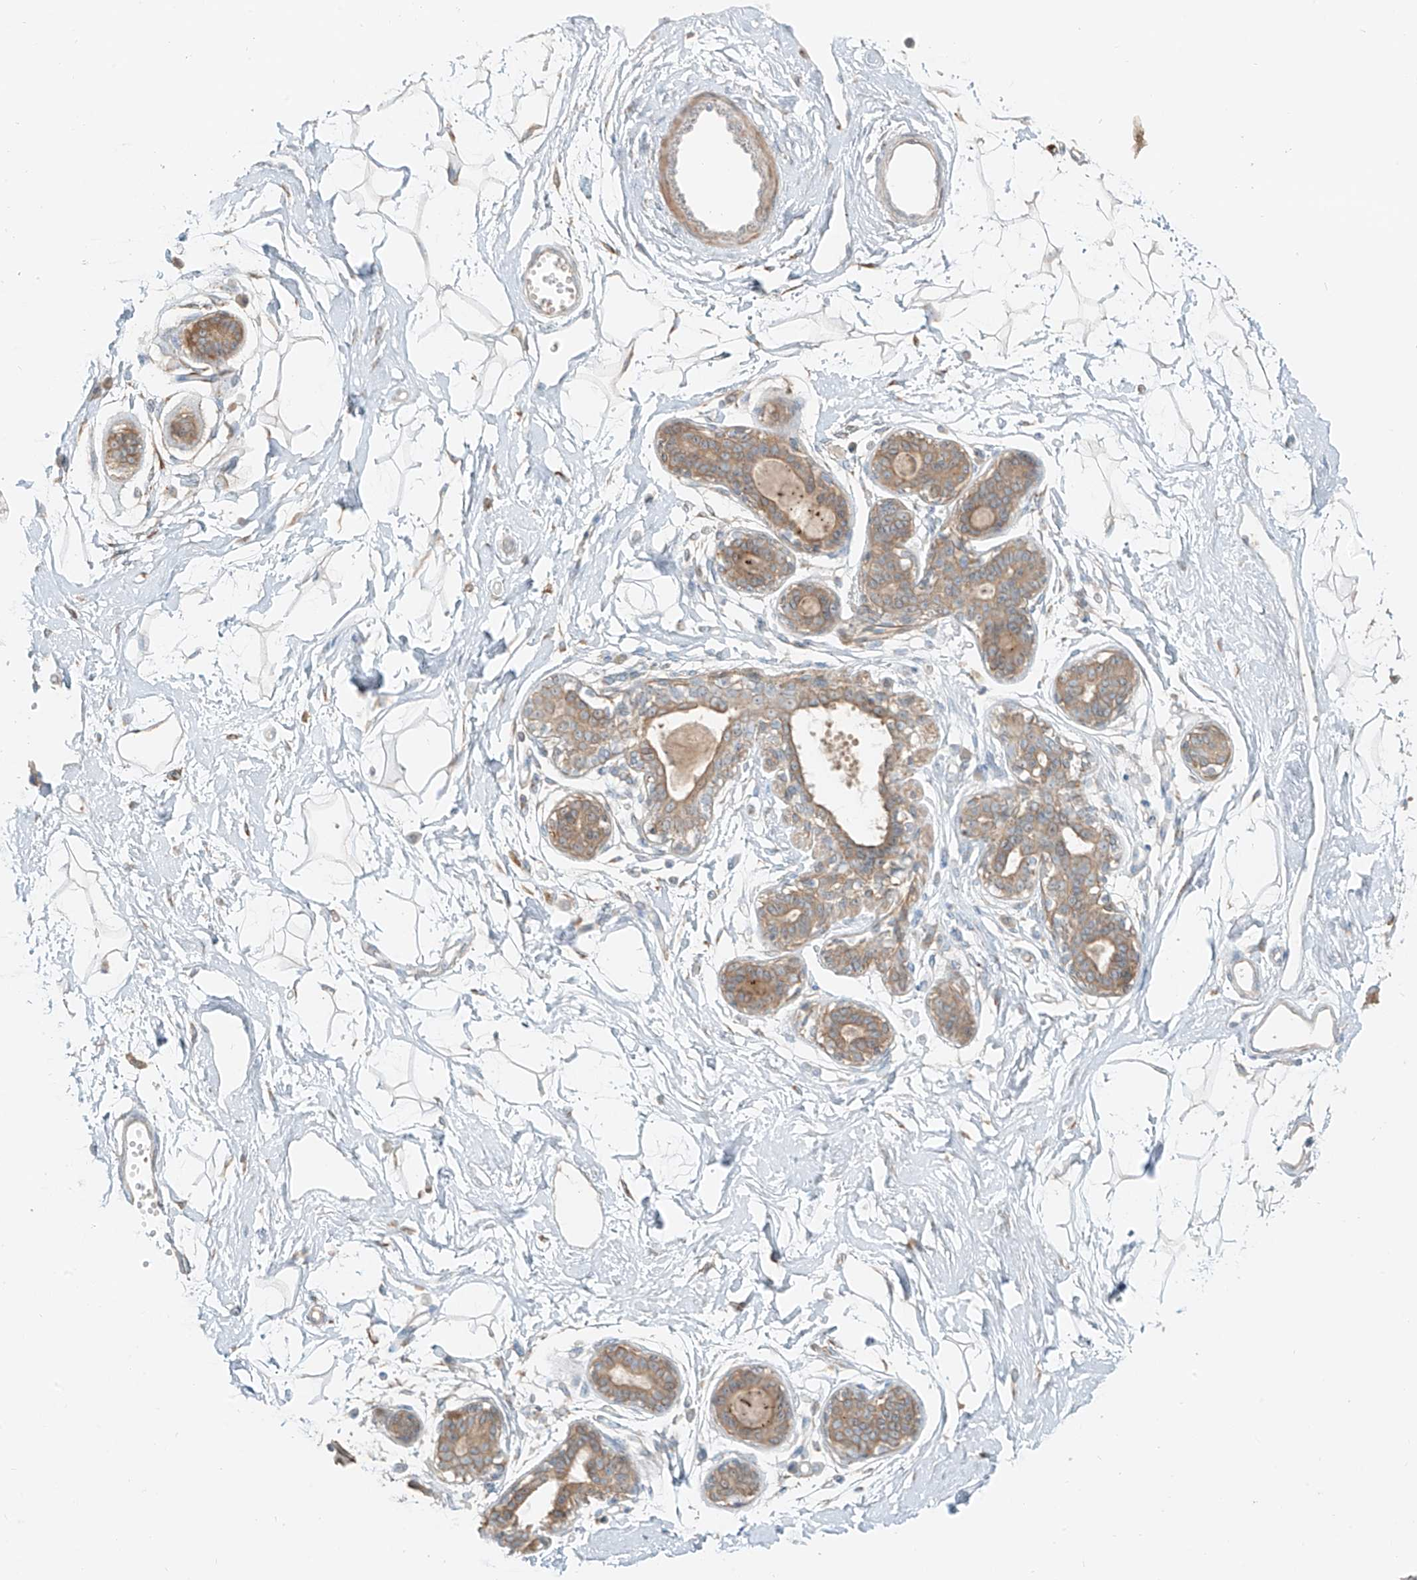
{"staining": {"intensity": "negative", "quantity": "none", "location": "none"}, "tissue": "breast", "cell_type": "Adipocytes", "image_type": "normal", "snomed": [{"axis": "morphology", "description": "Normal tissue, NOS"}, {"axis": "topography", "description": "Breast"}], "caption": "This is an immunohistochemistry (IHC) photomicrograph of benign breast. There is no positivity in adipocytes.", "gene": "FSTL1", "patient": {"sex": "female", "age": 45}}